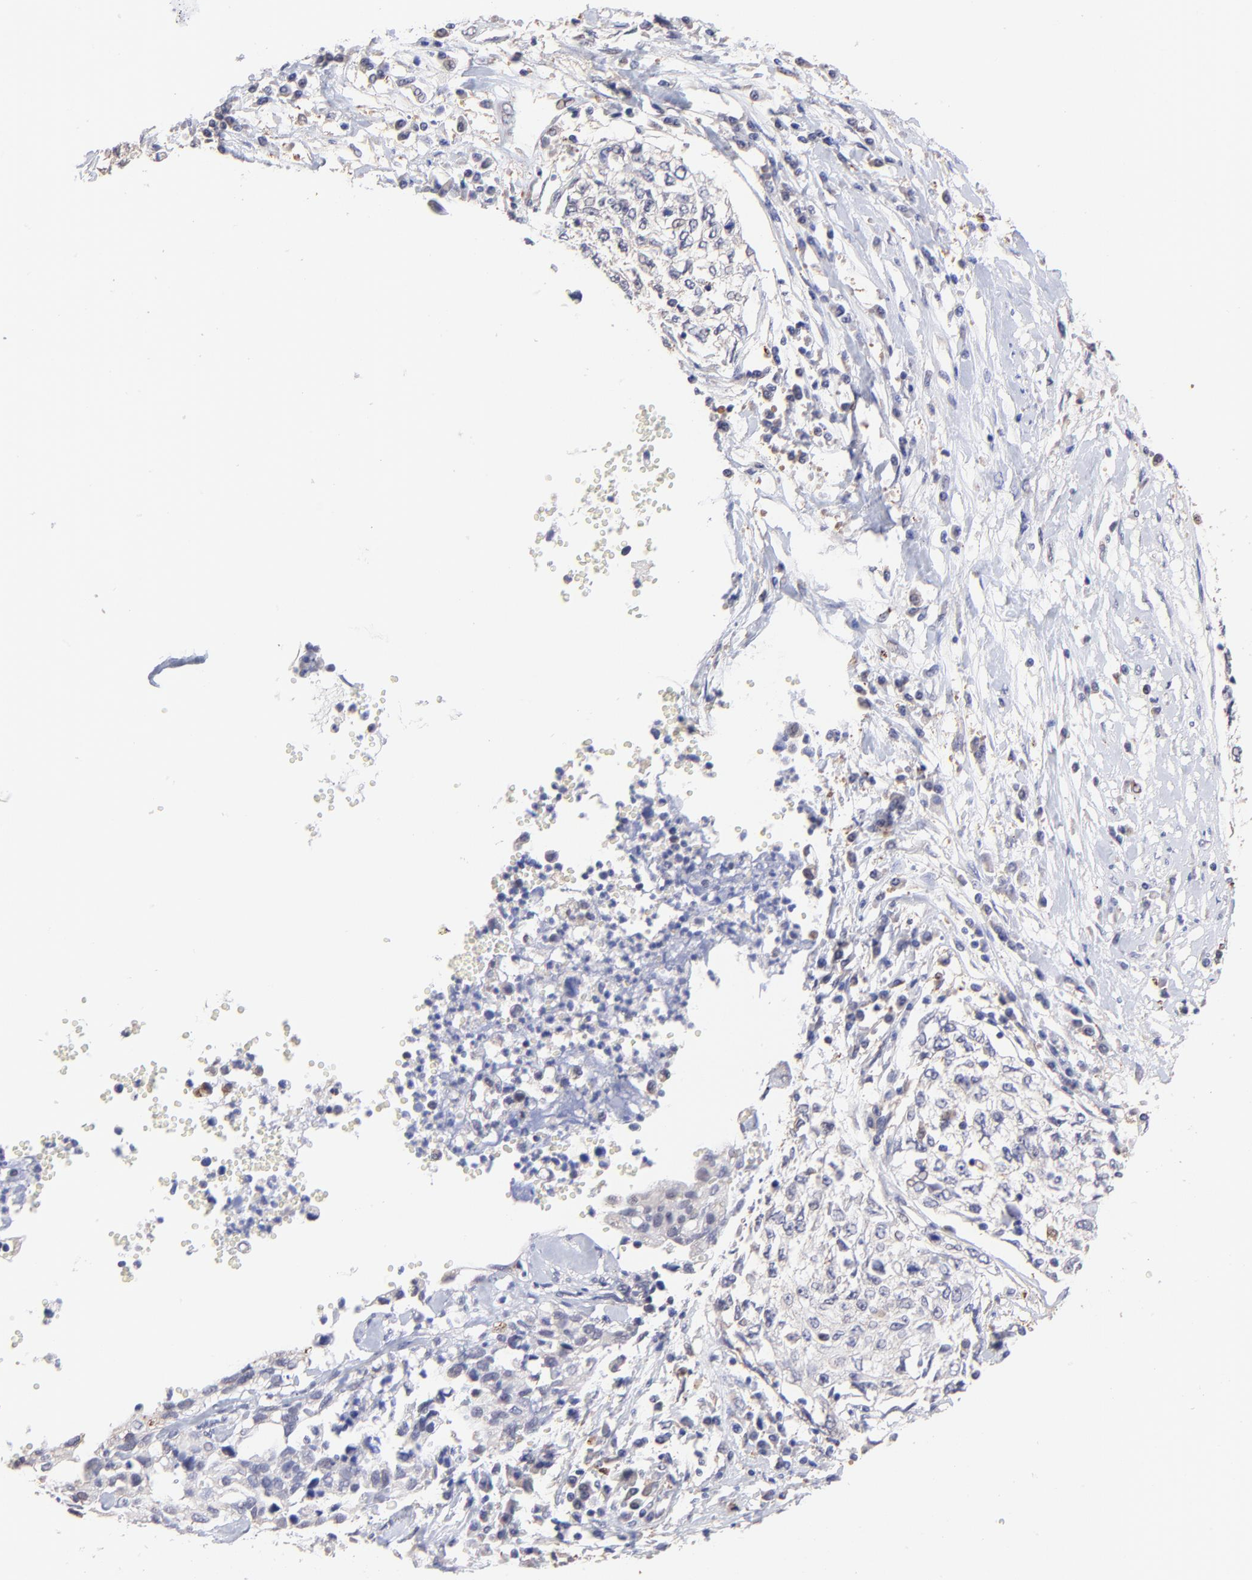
{"staining": {"intensity": "negative", "quantity": "none", "location": "none"}, "tissue": "cervical cancer", "cell_type": "Tumor cells", "image_type": "cancer", "snomed": [{"axis": "morphology", "description": "Normal tissue, NOS"}, {"axis": "morphology", "description": "Squamous cell carcinoma, NOS"}, {"axis": "topography", "description": "Cervix"}], "caption": "This photomicrograph is of squamous cell carcinoma (cervical) stained with immunohistochemistry (IHC) to label a protein in brown with the nuclei are counter-stained blue. There is no staining in tumor cells.", "gene": "ZNF747", "patient": {"sex": "female", "age": 45}}